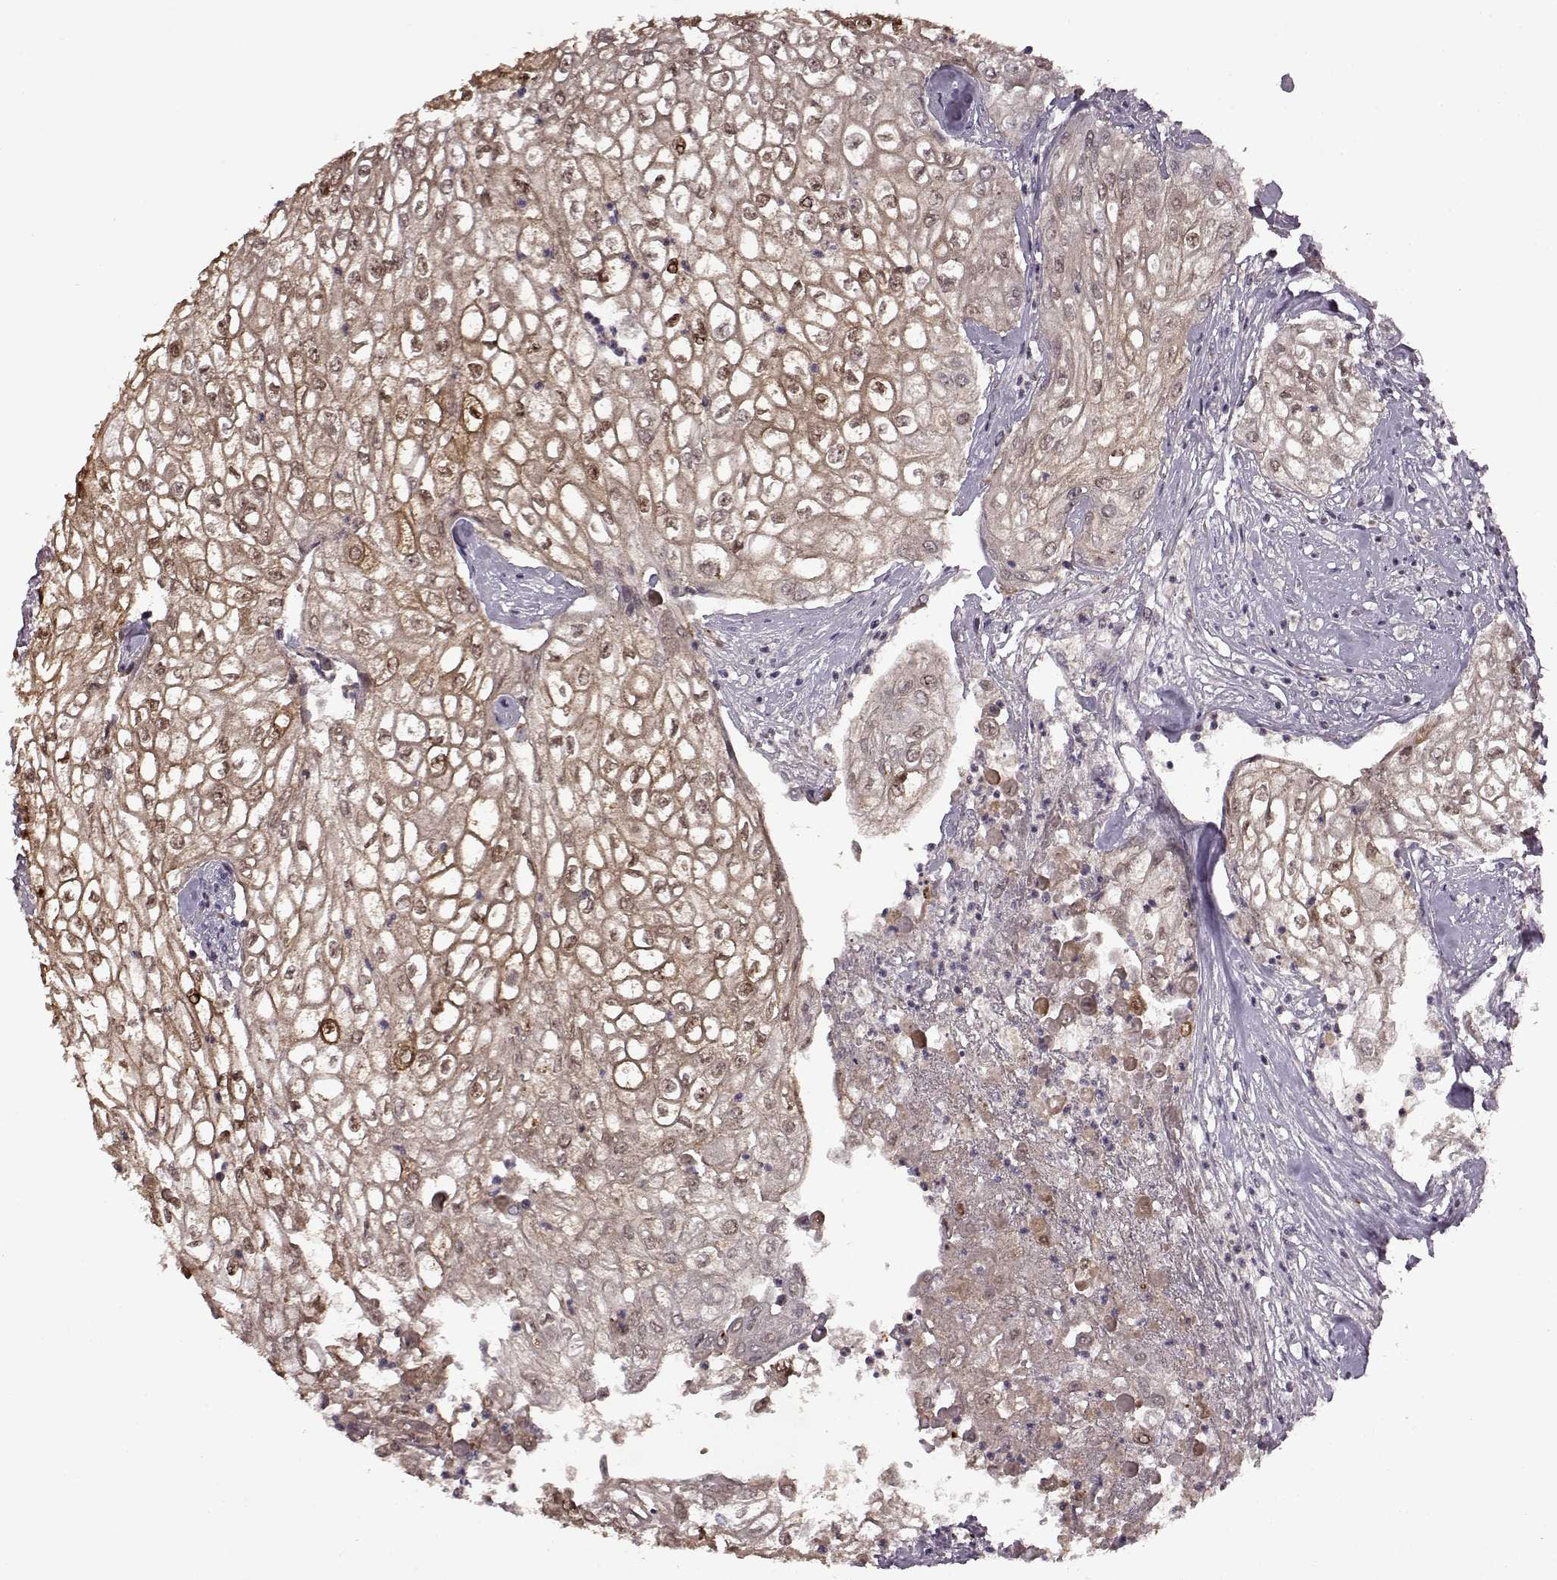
{"staining": {"intensity": "moderate", "quantity": "25%-75%", "location": "cytoplasmic/membranous"}, "tissue": "urothelial cancer", "cell_type": "Tumor cells", "image_type": "cancer", "snomed": [{"axis": "morphology", "description": "Urothelial carcinoma, High grade"}, {"axis": "topography", "description": "Urinary bladder"}], "caption": "Immunohistochemistry (DAB) staining of urothelial cancer displays moderate cytoplasmic/membranous protein staining in approximately 25%-75% of tumor cells. The protein of interest is stained brown, and the nuclei are stained in blue (DAB (3,3'-diaminobenzidine) IHC with brightfield microscopy, high magnification).", "gene": "MAIP1", "patient": {"sex": "male", "age": 62}}